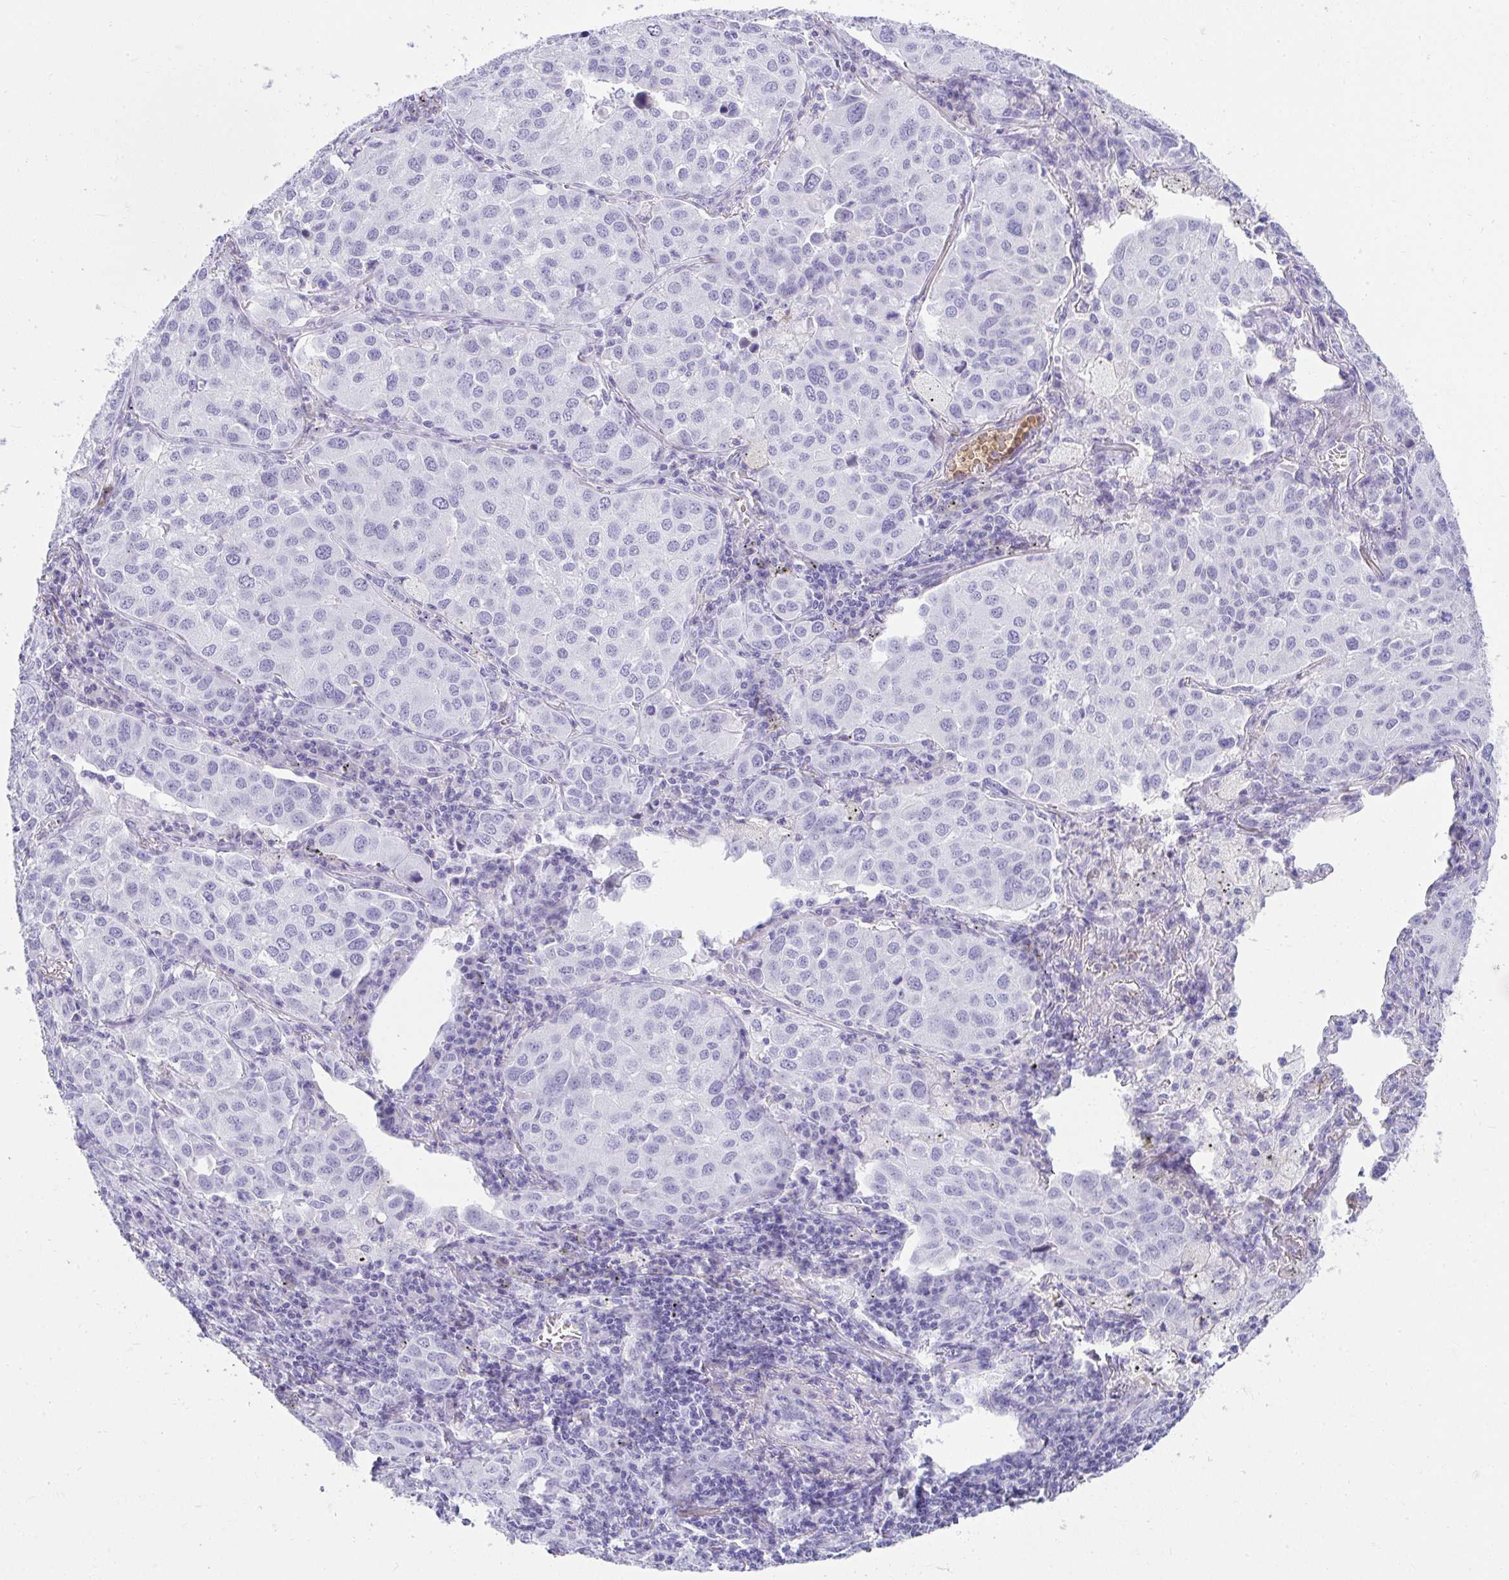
{"staining": {"intensity": "negative", "quantity": "none", "location": "none"}, "tissue": "lung cancer", "cell_type": "Tumor cells", "image_type": "cancer", "snomed": [{"axis": "morphology", "description": "Adenocarcinoma, NOS"}, {"axis": "morphology", "description": "Adenocarcinoma, metastatic, NOS"}, {"axis": "topography", "description": "Lymph node"}, {"axis": "topography", "description": "Lung"}], "caption": "Immunohistochemical staining of lung cancer (metastatic adenocarcinoma) reveals no significant staining in tumor cells.", "gene": "ZSWIM3", "patient": {"sex": "female", "age": 65}}